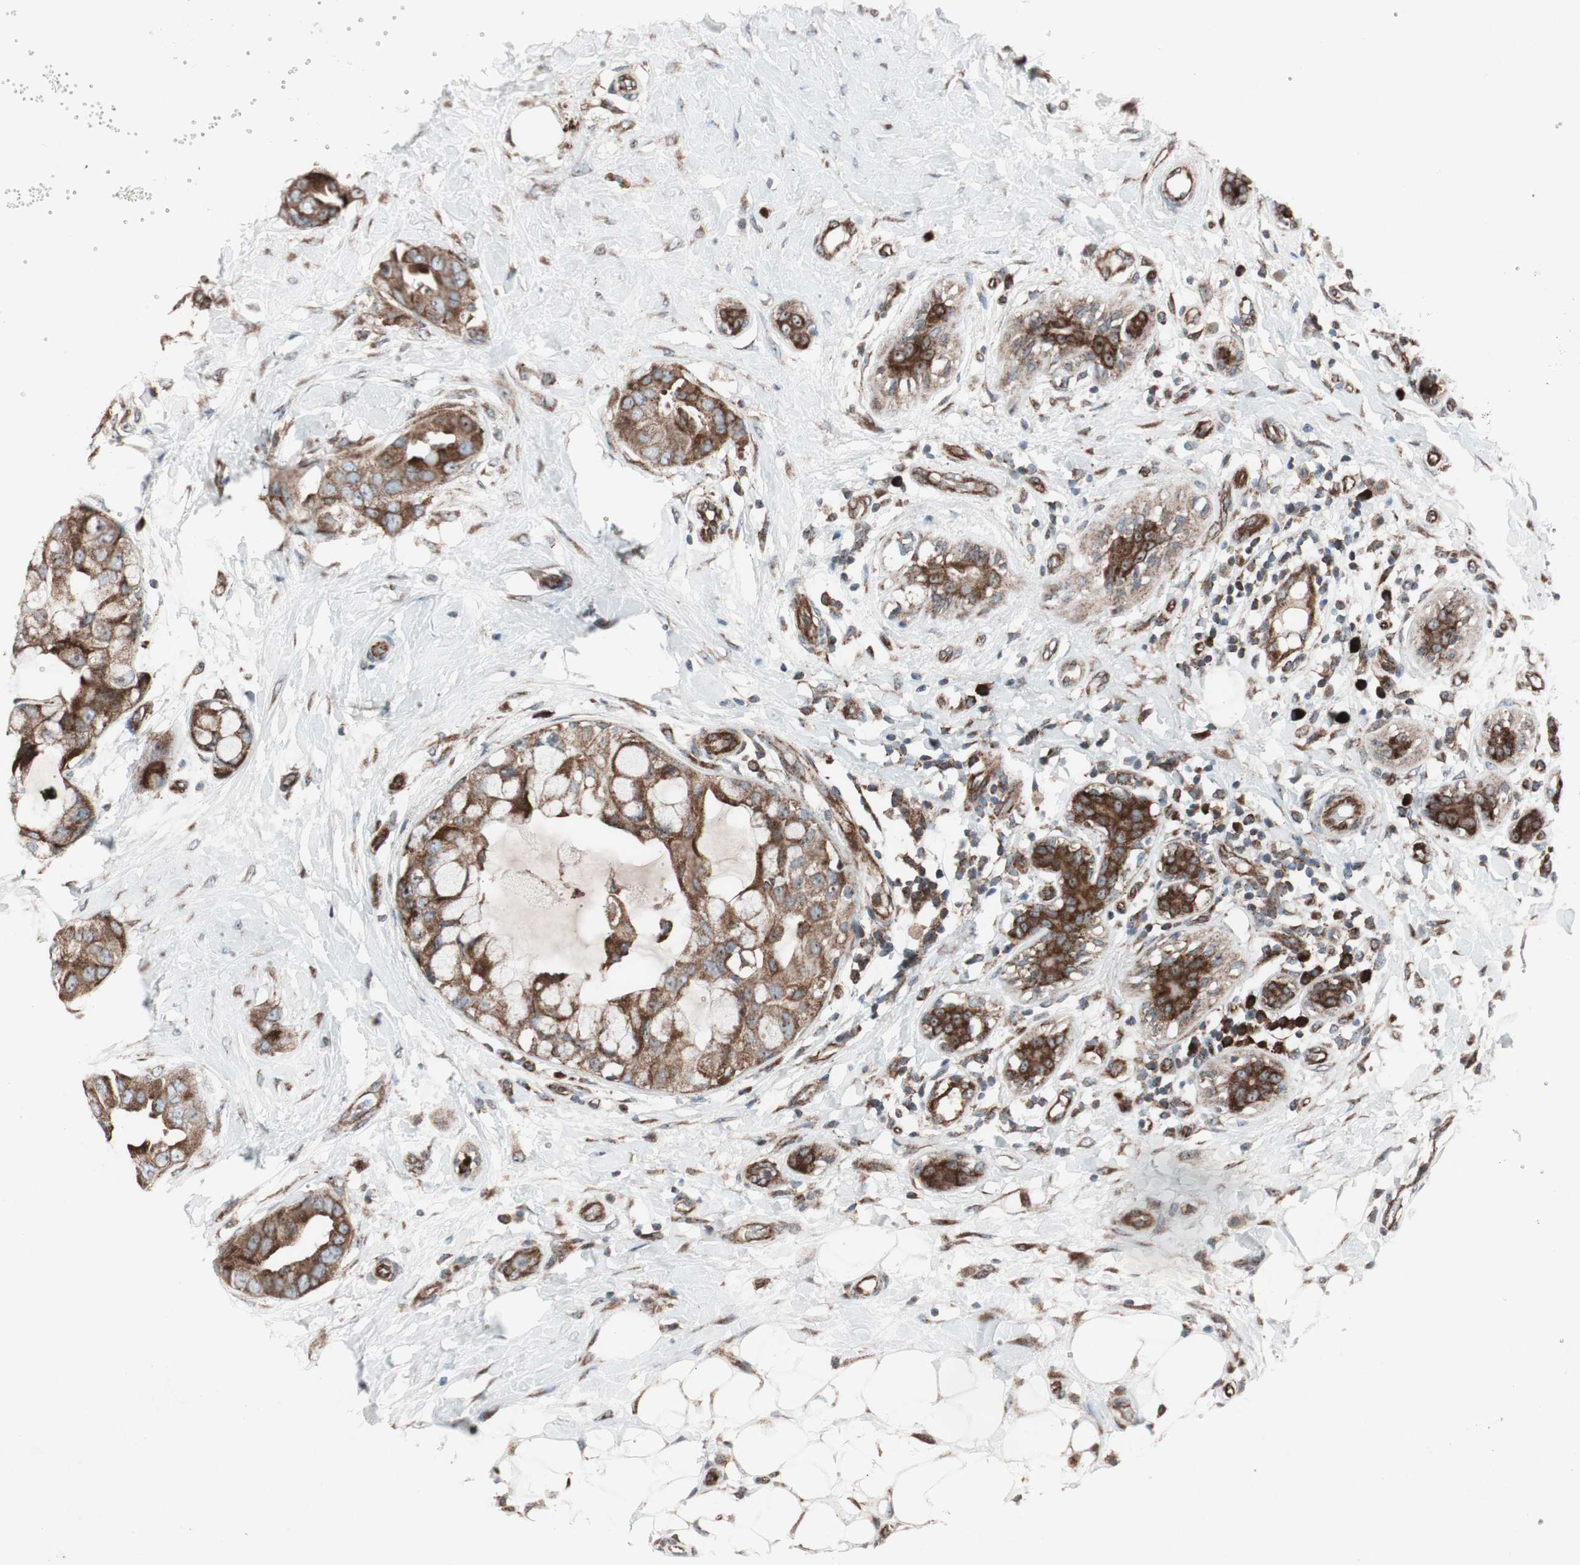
{"staining": {"intensity": "strong", "quantity": ">75%", "location": "cytoplasmic/membranous"}, "tissue": "breast cancer", "cell_type": "Tumor cells", "image_type": "cancer", "snomed": [{"axis": "morphology", "description": "Duct carcinoma"}, {"axis": "topography", "description": "Breast"}], "caption": "Tumor cells reveal strong cytoplasmic/membranous staining in about >75% of cells in breast cancer (invasive ductal carcinoma). Using DAB (3,3'-diaminobenzidine) (brown) and hematoxylin (blue) stains, captured at high magnification using brightfield microscopy.", "gene": "CCL14", "patient": {"sex": "female", "age": 40}}